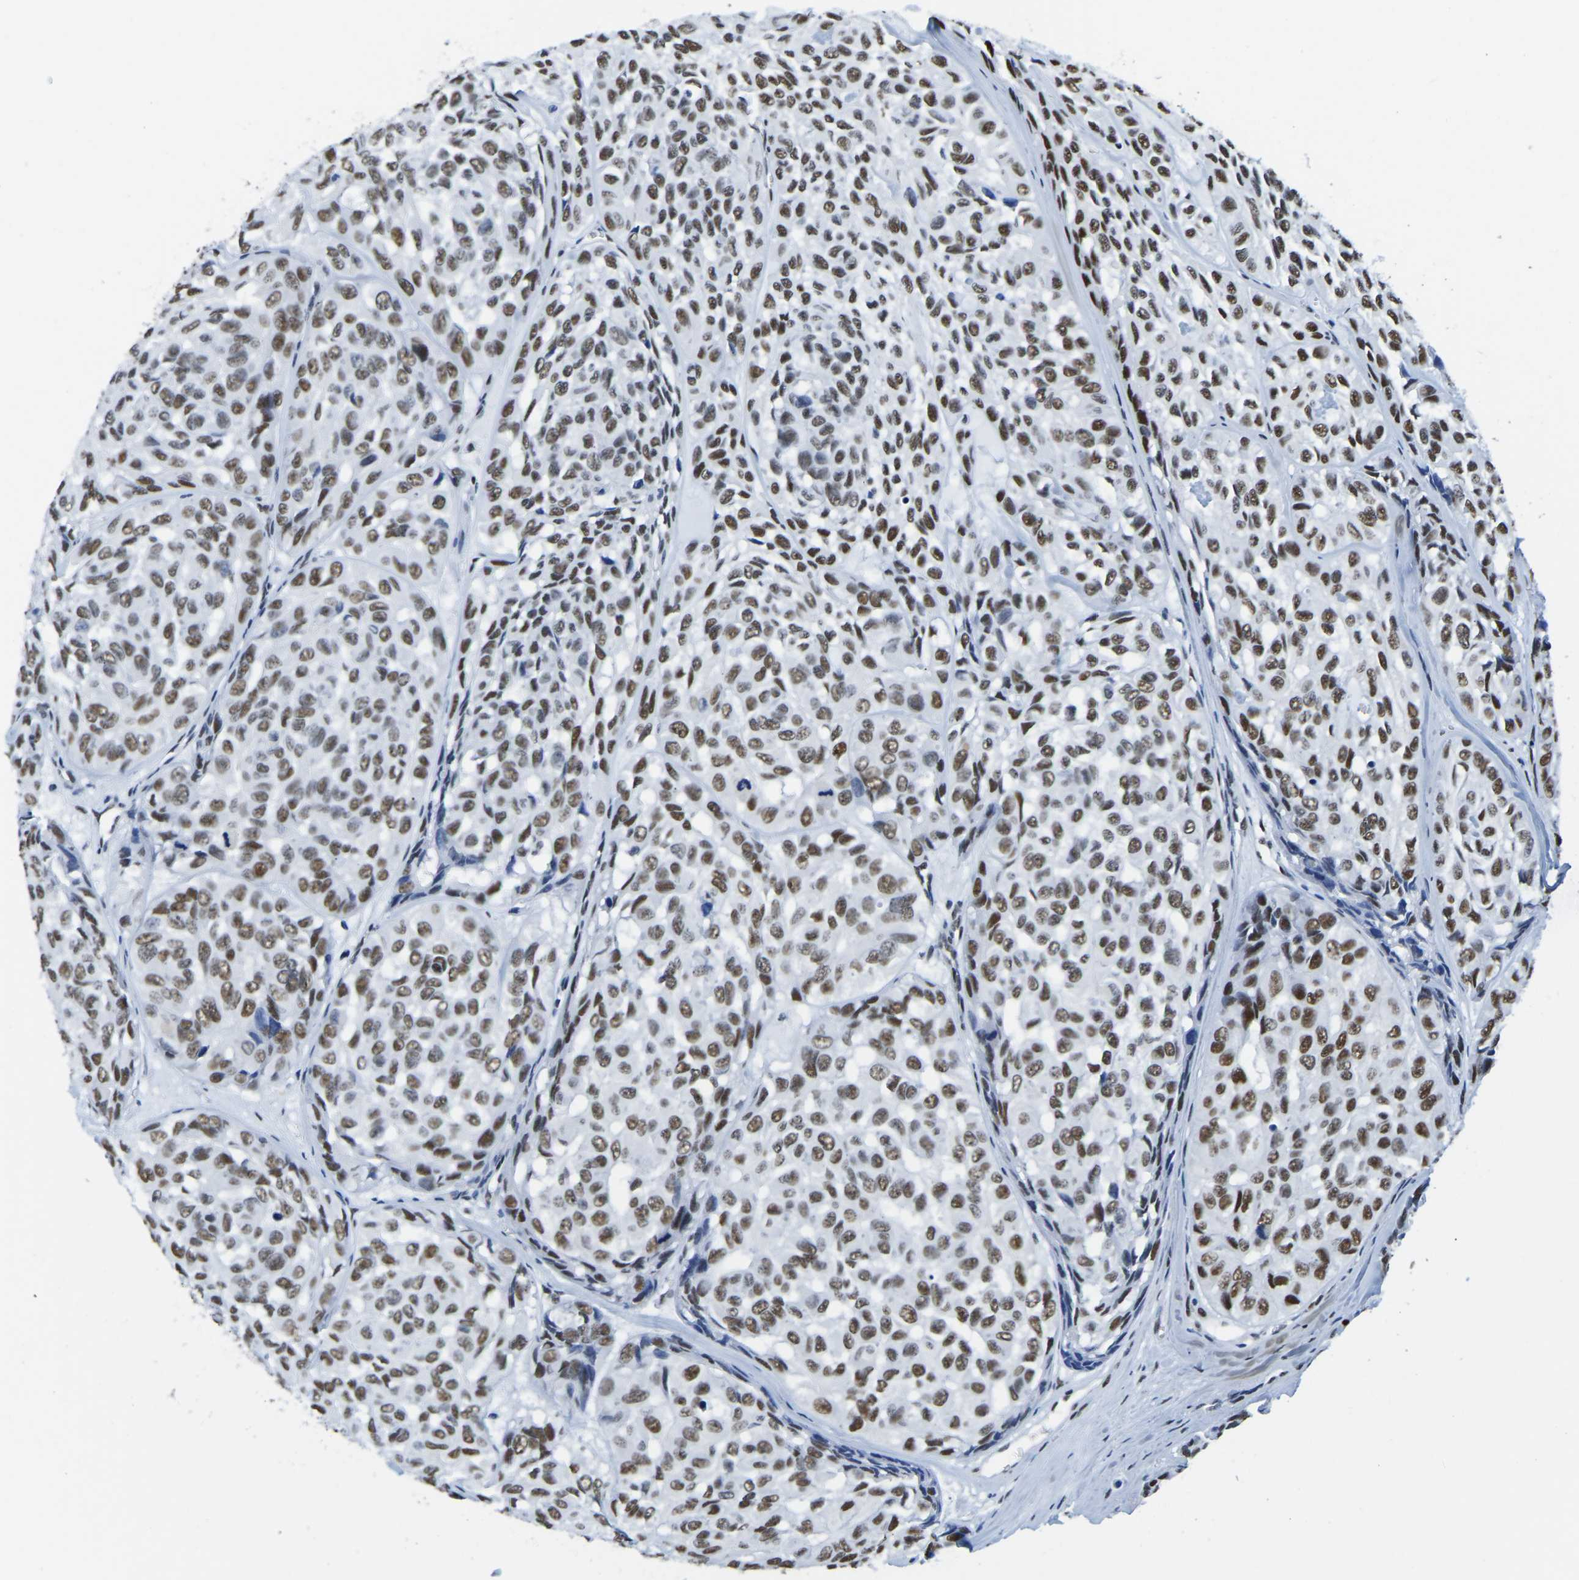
{"staining": {"intensity": "moderate", "quantity": ">75%", "location": "nuclear"}, "tissue": "head and neck cancer", "cell_type": "Tumor cells", "image_type": "cancer", "snomed": [{"axis": "morphology", "description": "Adenocarcinoma, NOS"}, {"axis": "topography", "description": "Salivary gland, NOS"}, {"axis": "topography", "description": "Head-Neck"}], "caption": "This is an image of immunohistochemistry (IHC) staining of head and neck adenocarcinoma, which shows moderate positivity in the nuclear of tumor cells.", "gene": "UBA1", "patient": {"sex": "female", "age": 76}}